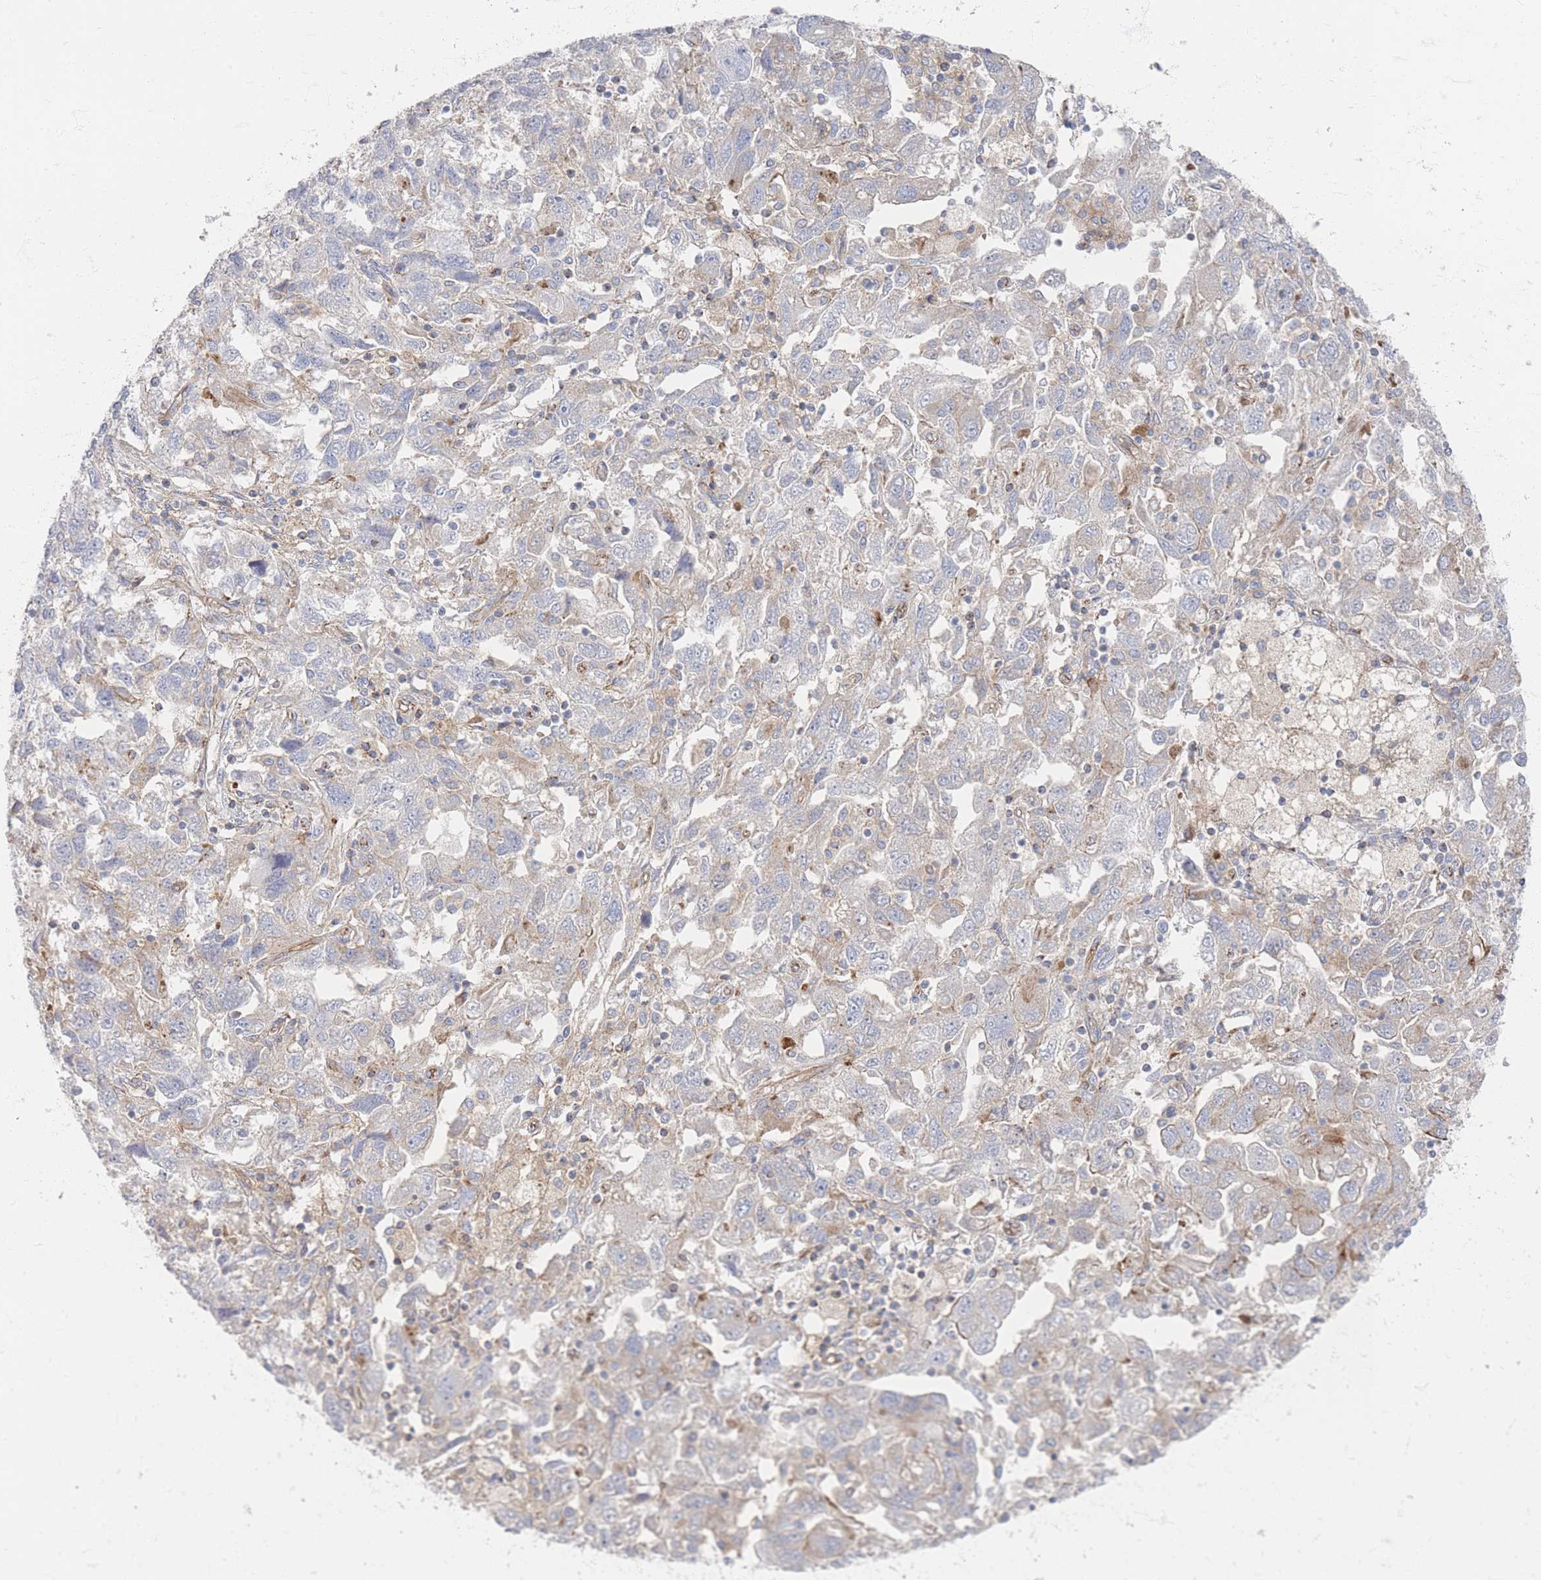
{"staining": {"intensity": "negative", "quantity": "none", "location": "none"}, "tissue": "ovarian cancer", "cell_type": "Tumor cells", "image_type": "cancer", "snomed": [{"axis": "morphology", "description": "Carcinoma, NOS"}, {"axis": "morphology", "description": "Cystadenocarcinoma, serous, NOS"}, {"axis": "topography", "description": "Ovary"}], "caption": "DAB (3,3'-diaminobenzidine) immunohistochemical staining of human serous cystadenocarcinoma (ovarian) exhibits no significant staining in tumor cells.", "gene": "GNB1", "patient": {"sex": "female", "age": 69}}